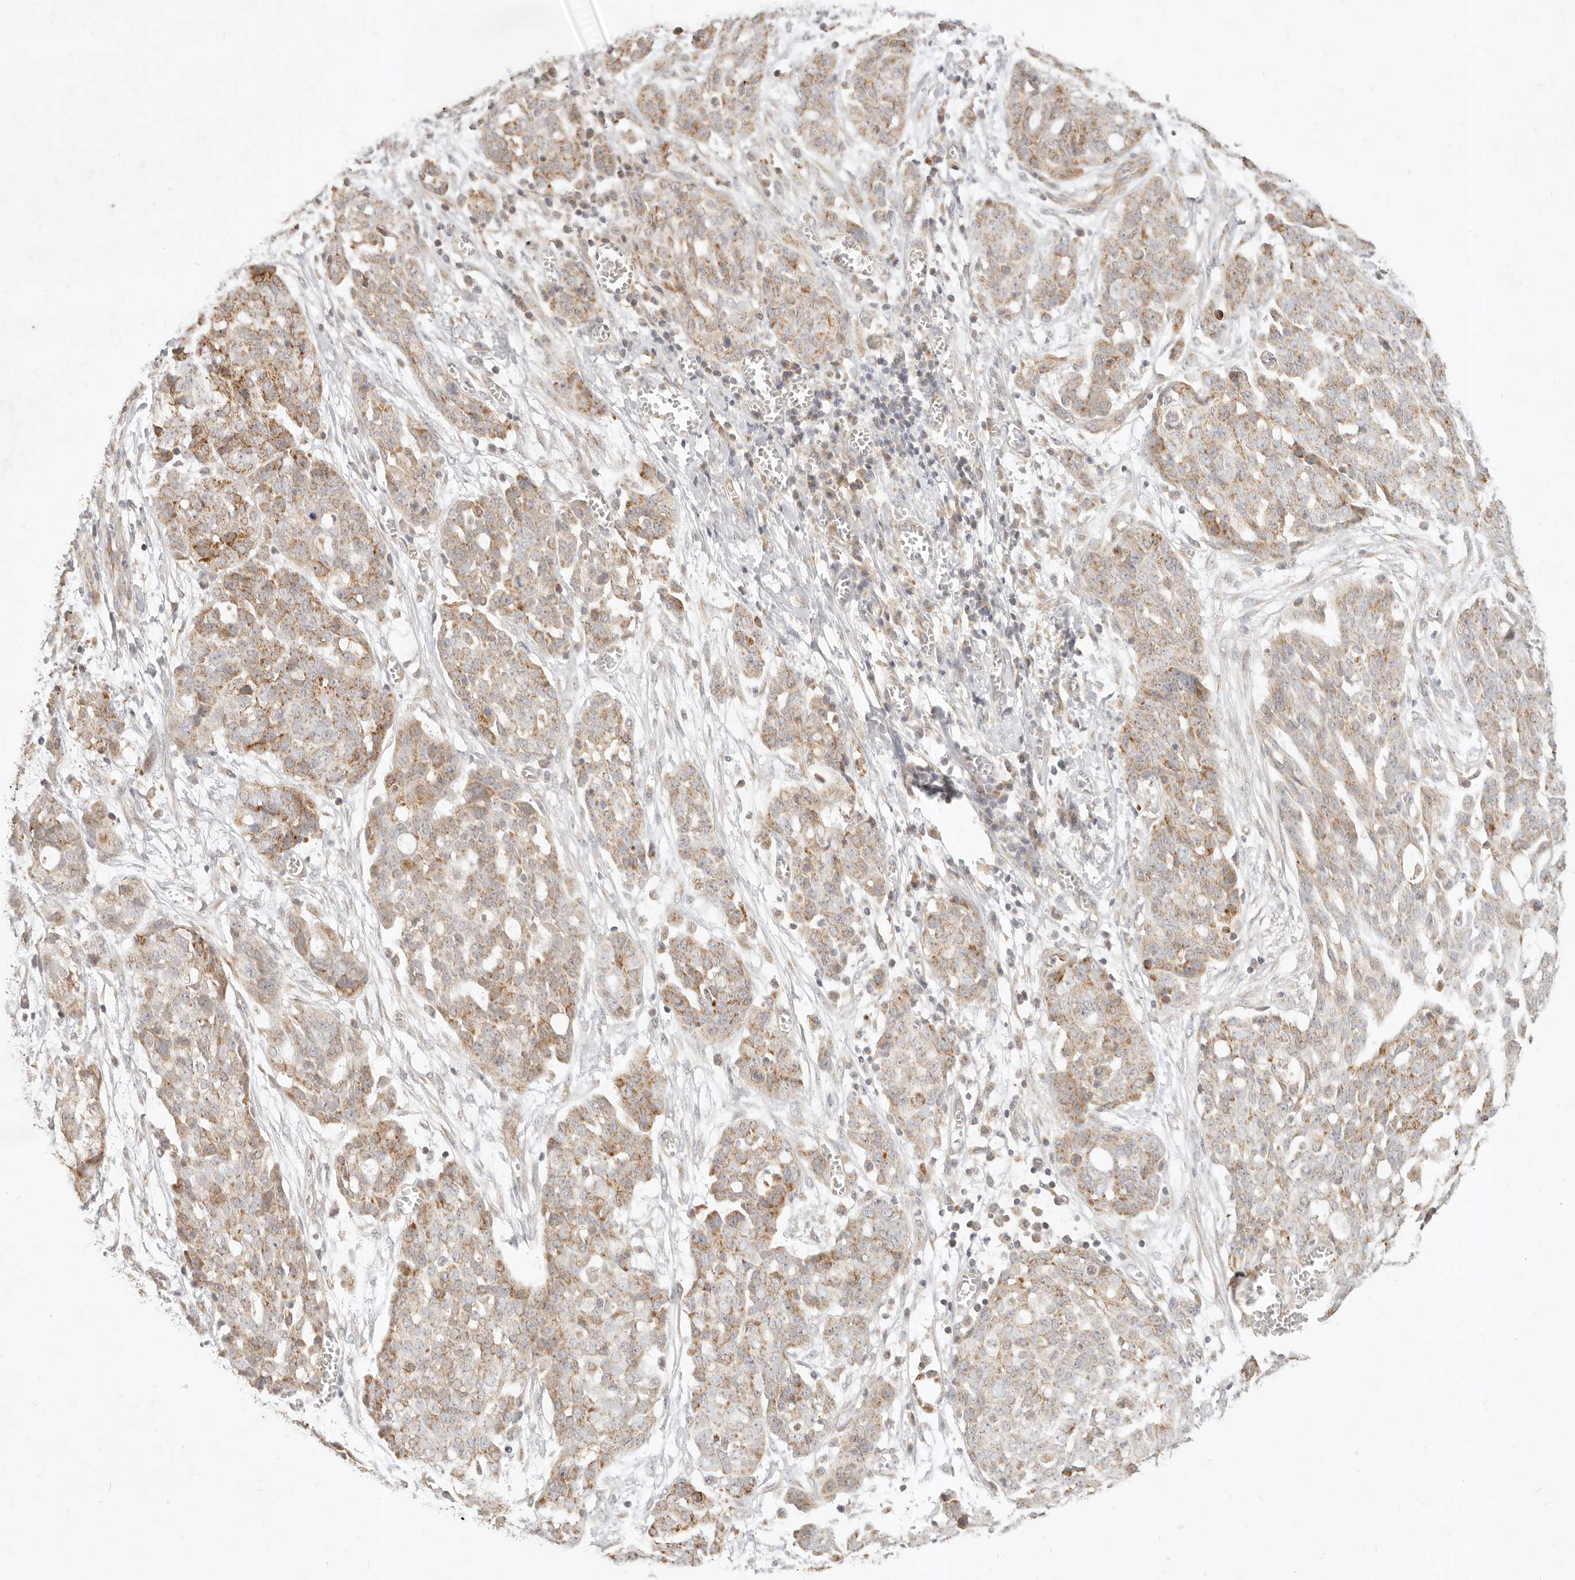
{"staining": {"intensity": "moderate", "quantity": ">75%", "location": "cytoplasmic/membranous"}, "tissue": "ovarian cancer", "cell_type": "Tumor cells", "image_type": "cancer", "snomed": [{"axis": "morphology", "description": "Cystadenocarcinoma, serous, NOS"}, {"axis": "topography", "description": "Soft tissue"}, {"axis": "topography", "description": "Ovary"}], "caption": "Ovarian cancer stained with DAB (3,3'-diaminobenzidine) immunohistochemistry displays medium levels of moderate cytoplasmic/membranous positivity in about >75% of tumor cells.", "gene": "RUBCNL", "patient": {"sex": "female", "age": 57}}